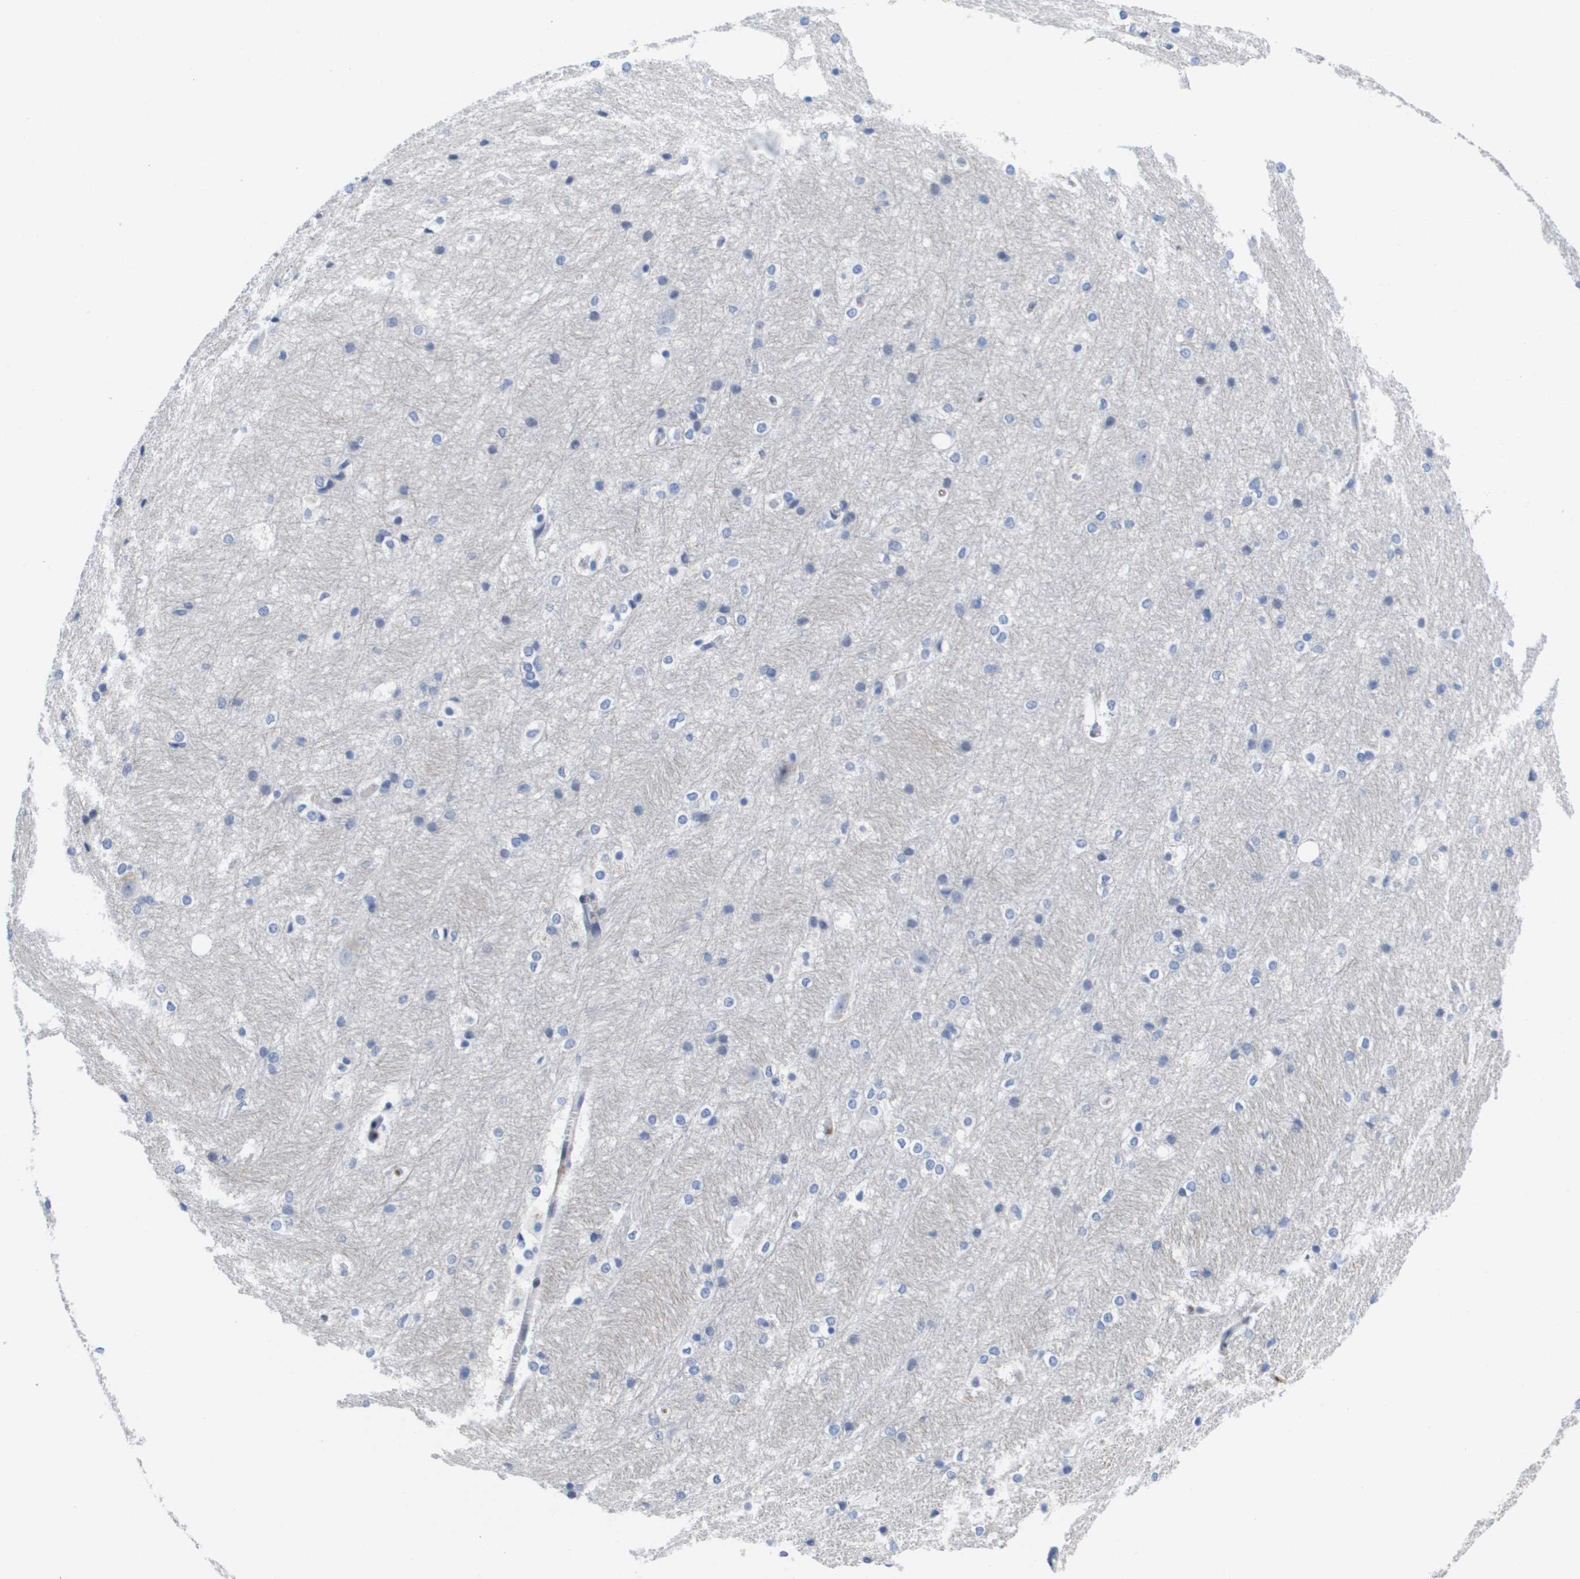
{"staining": {"intensity": "negative", "quantity": "none", "location": "none"}, "tissue": "hippocampus", "cell_type": "Glial cells", "image_type": "normal", "snomed": [{"axis": "morphology", "description": "Normal tissue, NOS"}, {"axis": "topography", "description": "Hippocampus"}], "caption": "A high-resolution photomicrograph shows IHC staining of benign hippocampus, which exhibits no significant staining in glial cells. (DAB (3,3'-diaminobenzidine) immunohistochemistry (IHC), high magnification).", "gene": "SERPINC1", "patient": {"sex": "female", "age": 19}}